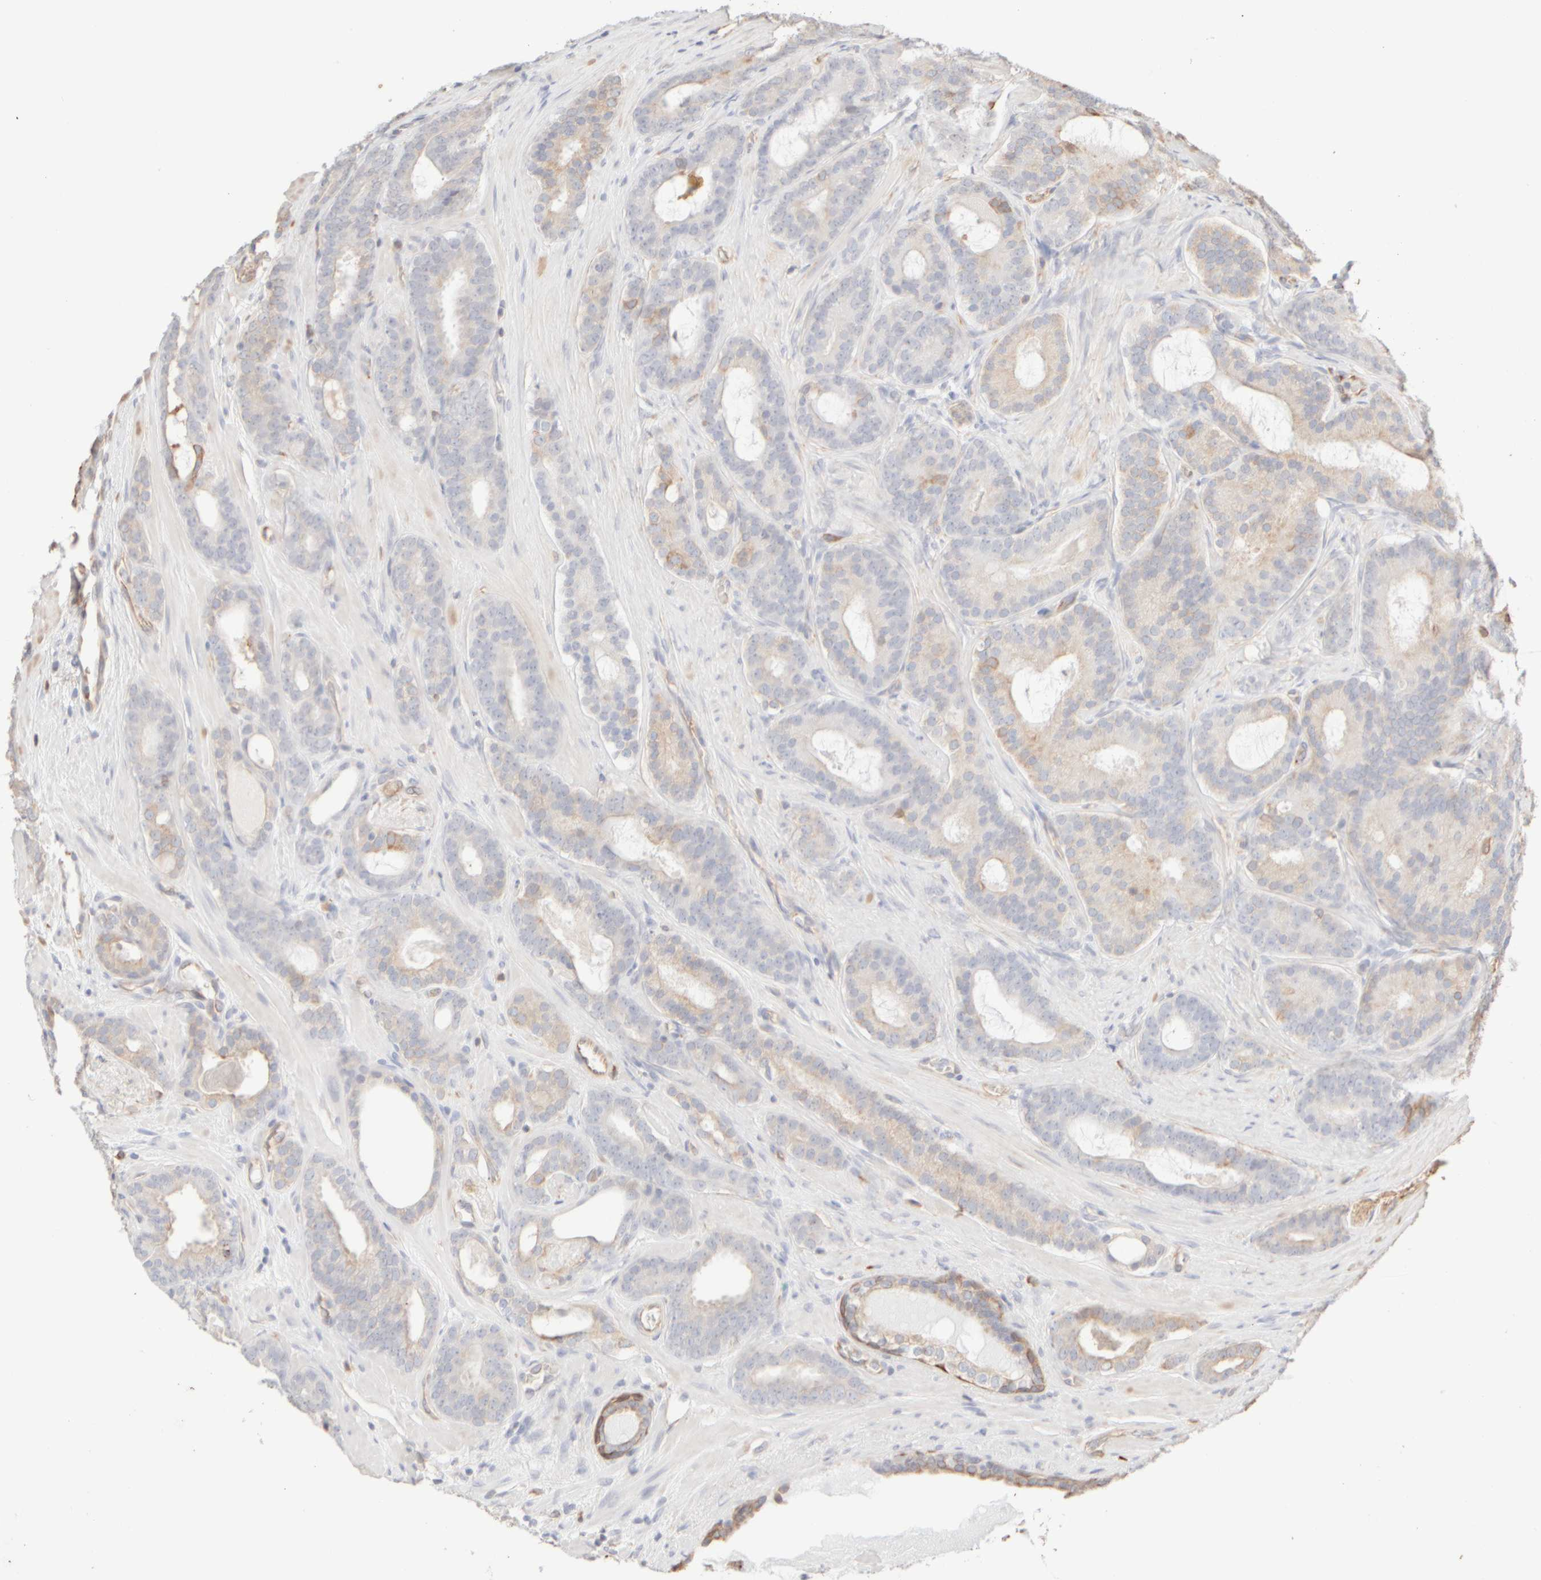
{"staining": {"intensity": "weak", "quantity": "<25%", "location": "cytoplasmic/membranous"}, "tissue": "prostate cancer", "cell_type": "Tumor cells", "image_type": "cancer", "snomed": [{"axis": "morphology", "description": "Adenocarcinoma, High grade"}, {"axis": "topography", "description": "Prostate"}], "caption": "Prostate adenocarcinoma (high-grade) stained for a protein using immunohistochemistry shows no expression tumor cells.", "gene": "KRT15", "patient": {"sex": "male", "age": 60}}